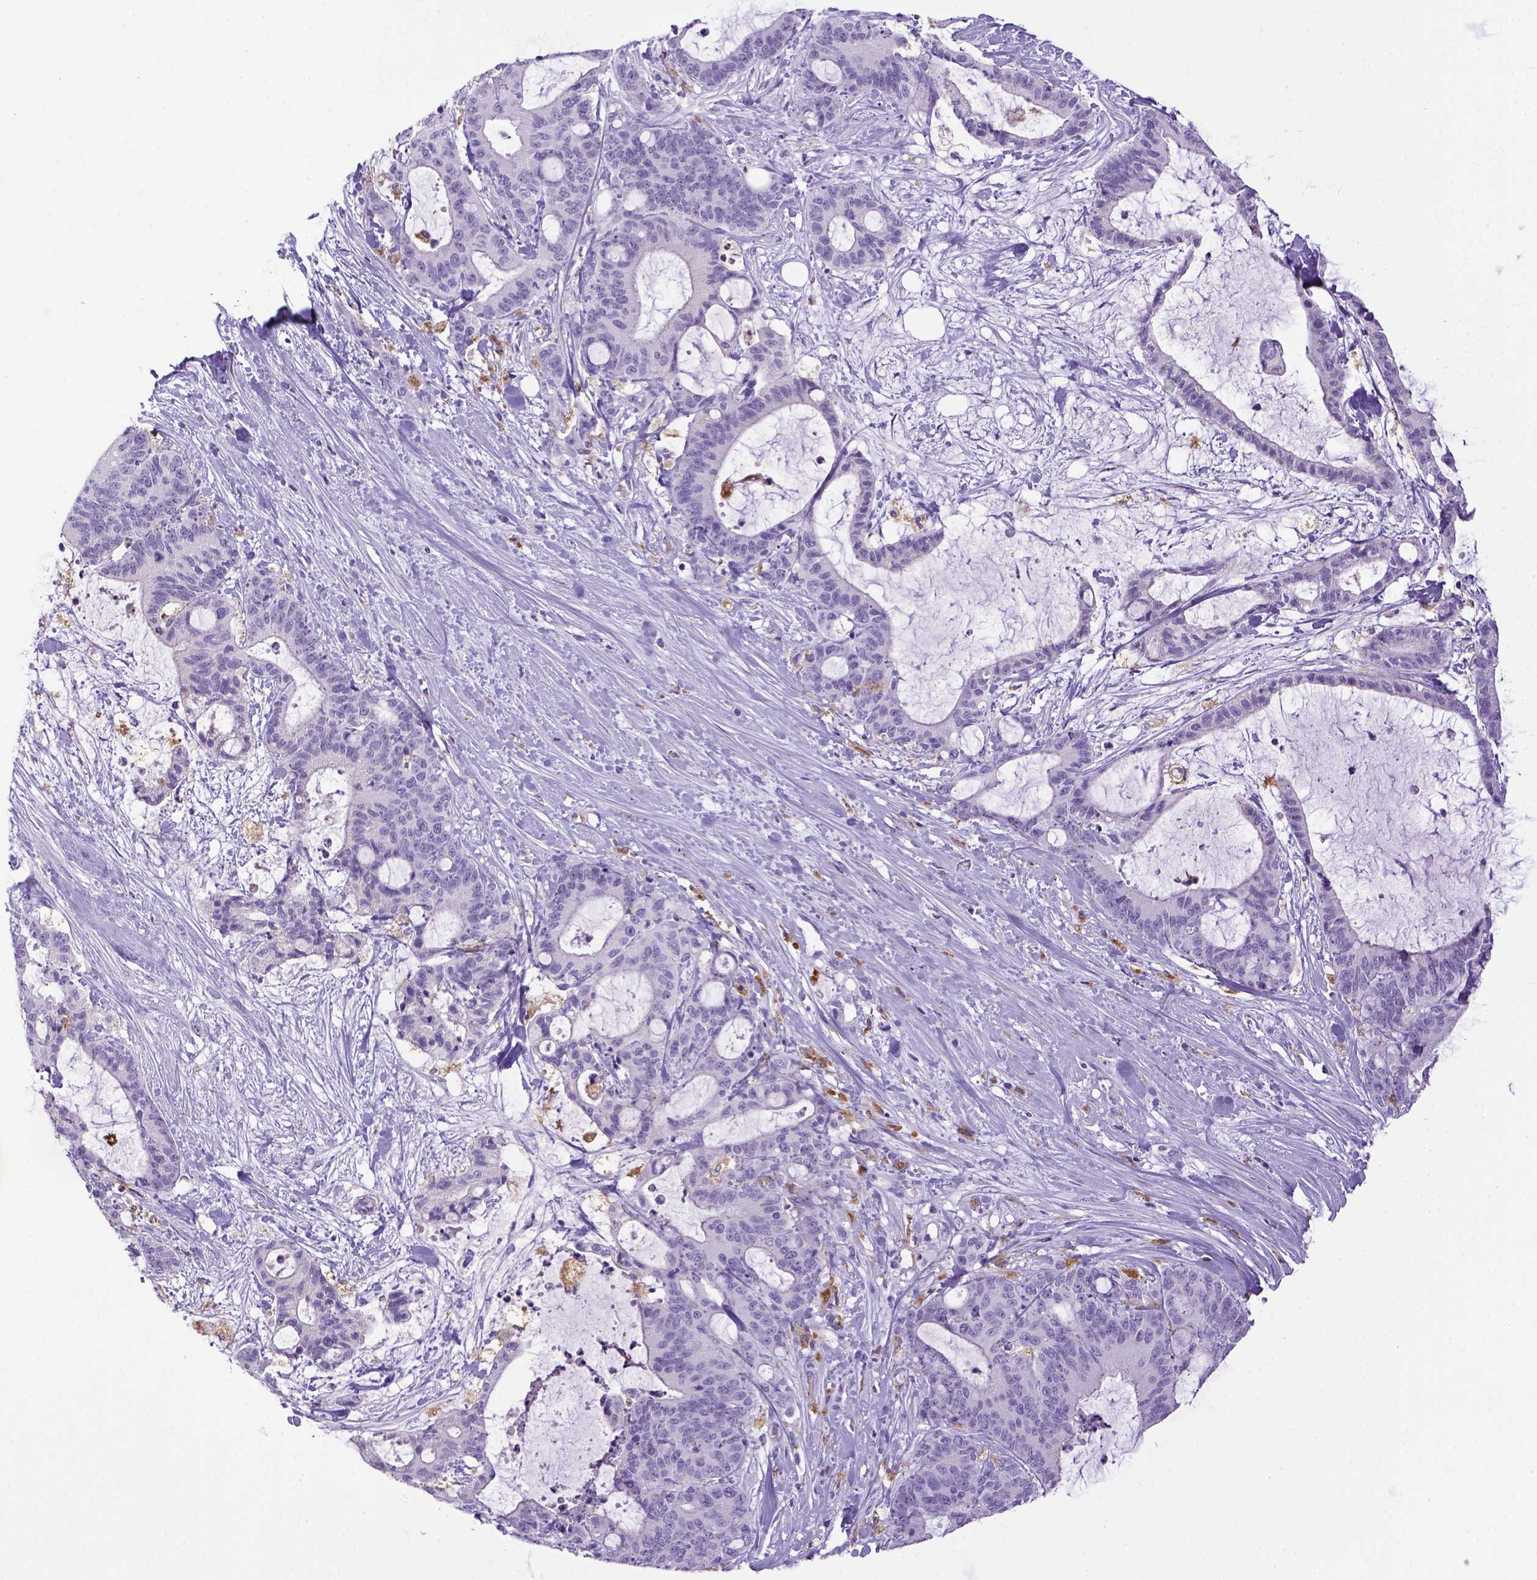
{"staining": {"intensity": "negative", "quantity": "none", "location": "none"}, "tissue": "liver cancer", "cell_type": "Tumor cells", "image_type": "cancer", "snomed": [{"axis": "morphology", "description": "Cholangiocarcinoma"}, {"axis": "topography", "description": "Liver"}], "caption": "High magnification brightfield microscopy of liver cholangiocarcinoma stained with DAB (3,3'-diaminobenzidine) (brown) and counterstained with hematoxylin (blue): tumor cells show no significant staining.", "gene": "CD68", "patient": {"sex": "female", "age": 73}}